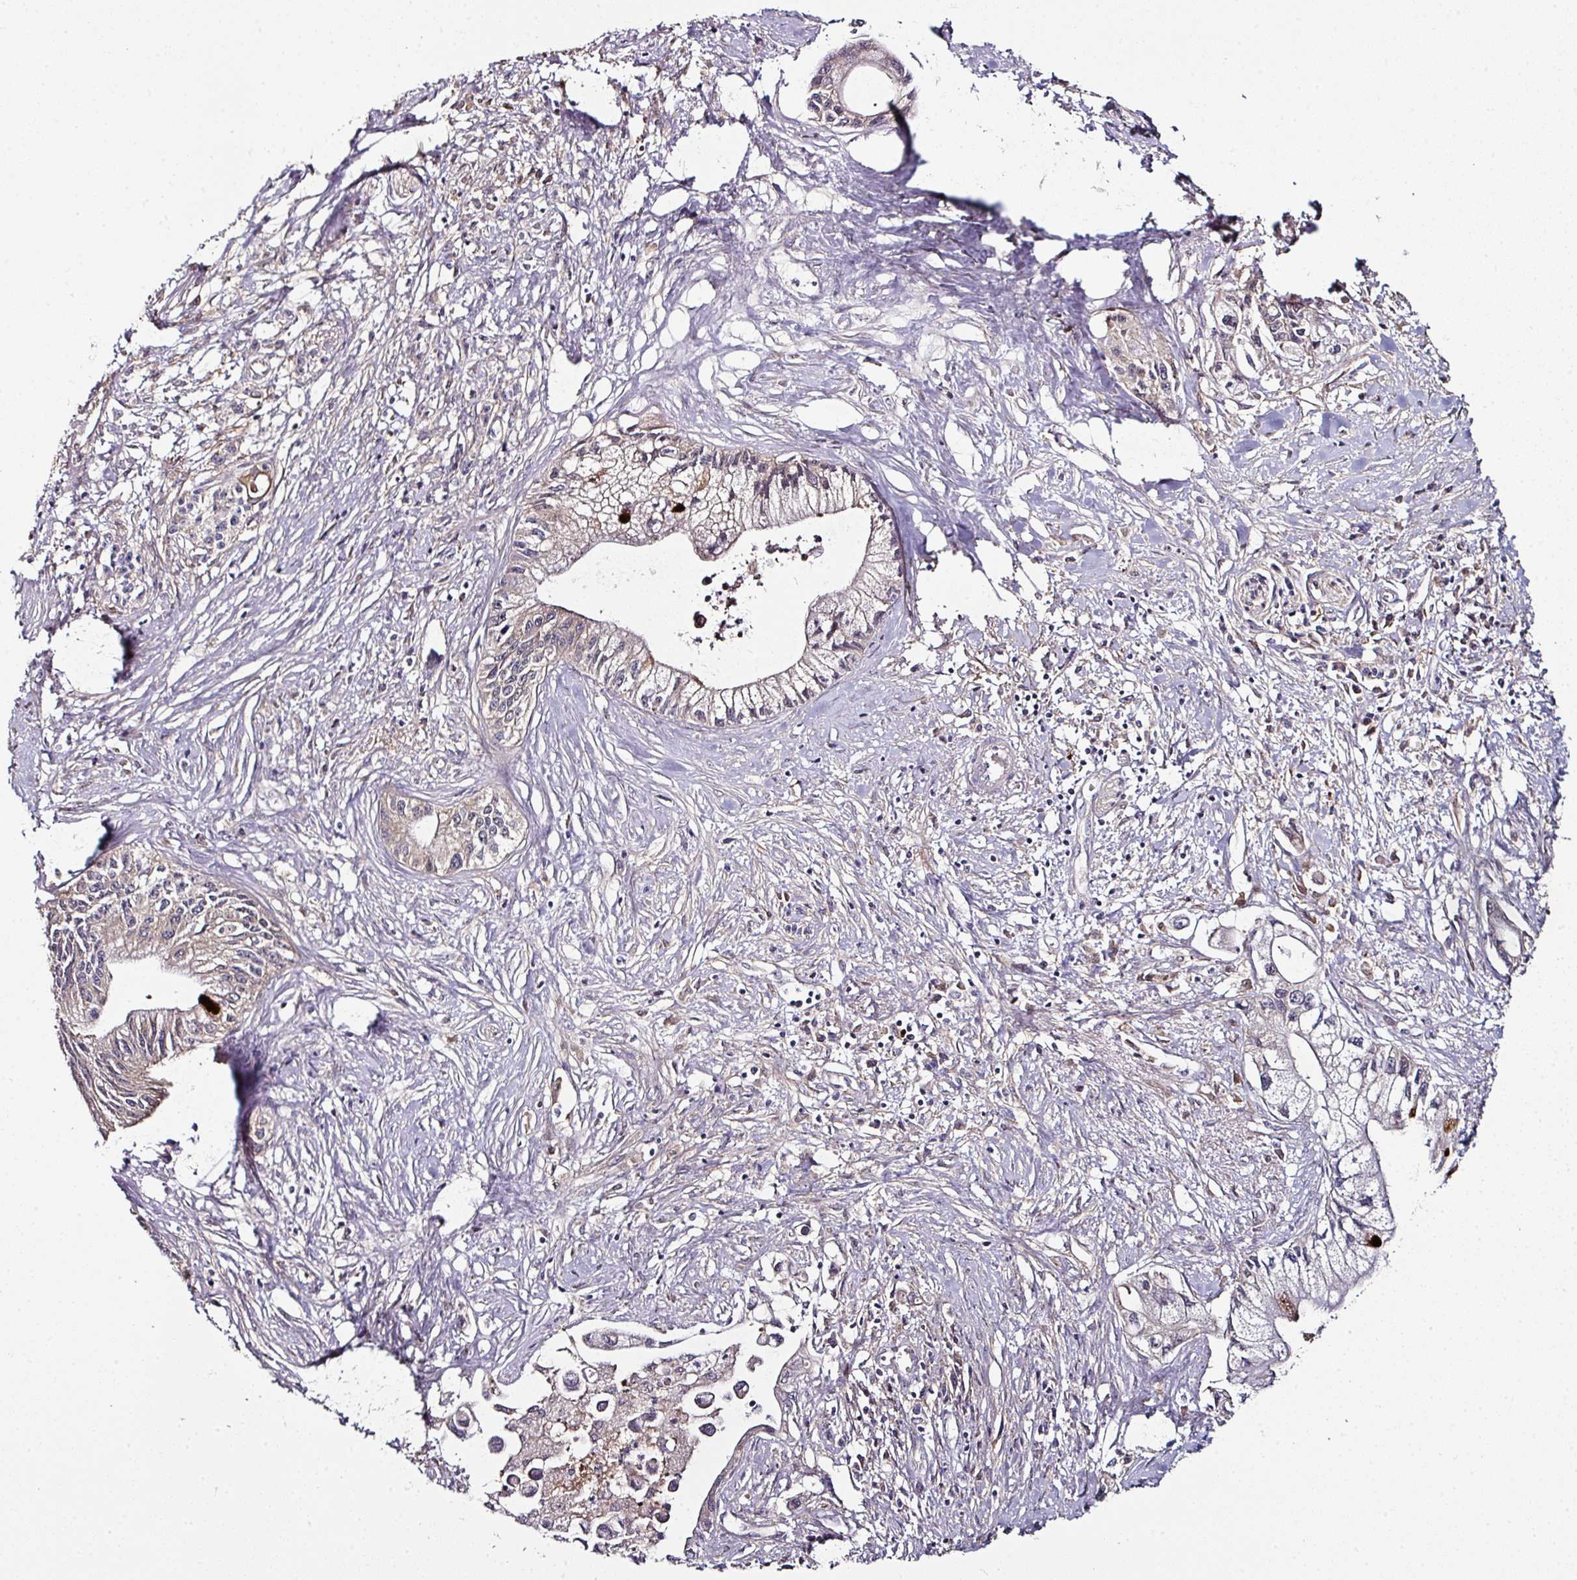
{"staining": {"intensity": "weak", "quantity": "<25%", "location": "cytoplasmic/membranous"}, "tissue": "pancreatic cancer", "cell_type": "Tumor cells", "image_type": "cancer", "snomed": [{"axis": "morphology", "description": "Adenocarcinoma, NOS"}, {"axis": "topography", "description": "Pancreas"}], "caption": "High magnification brightfield microscopy of pancreatic cancer (adenocarcinoma) stained with DAB (3,3'-diaminobenzidine) (brown) and counterstained with hematoxylin (blue): tumor cells show no significant expression.", "gene": "CTDSP2", "patient": {"sex": "male", "age": 61}}